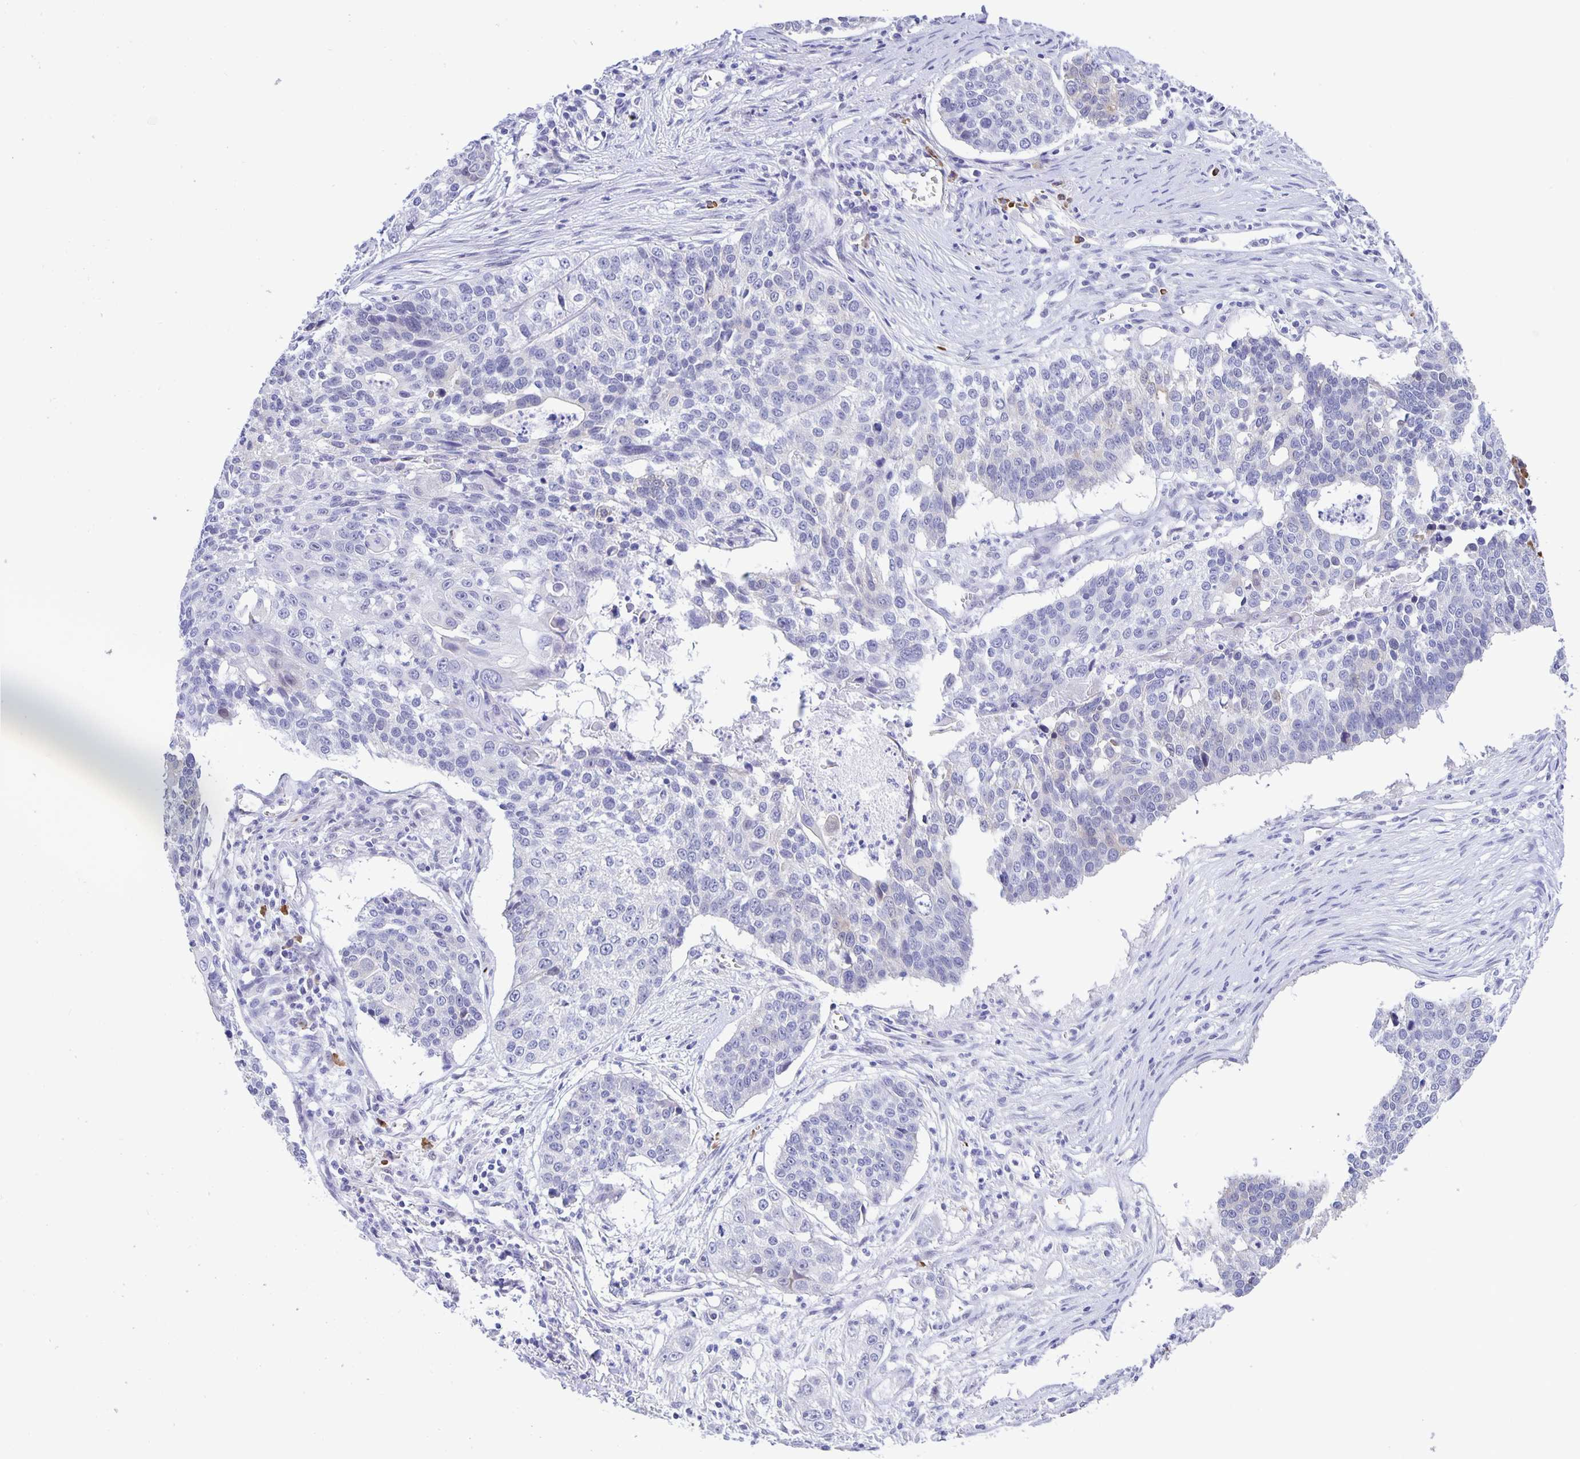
{"staining": {"intensity": "negative", "quantity": "none", "location": "none"}, "tissue": "lung cancer", "cell_type": "Tumor cells", "image_type": "cancer", "snomed": [{"axis": "morphology", "description": "Squamous cell carcinoma, NOS"}, {"axis": "morphology", "description": "Squamous cell carcinoma, metastatic, NOS"}, {"axis": "topography", "description": "Lung"}, {"axis": "topography", "description": "Pleura, NOS"}], "caption": "High power microscopy photomicrograph of an IHC image of lung cancer, revealing no significant expression in tumor cells.", "gene": "ERMN", "patient": {"sex": "male", "age": 72}}